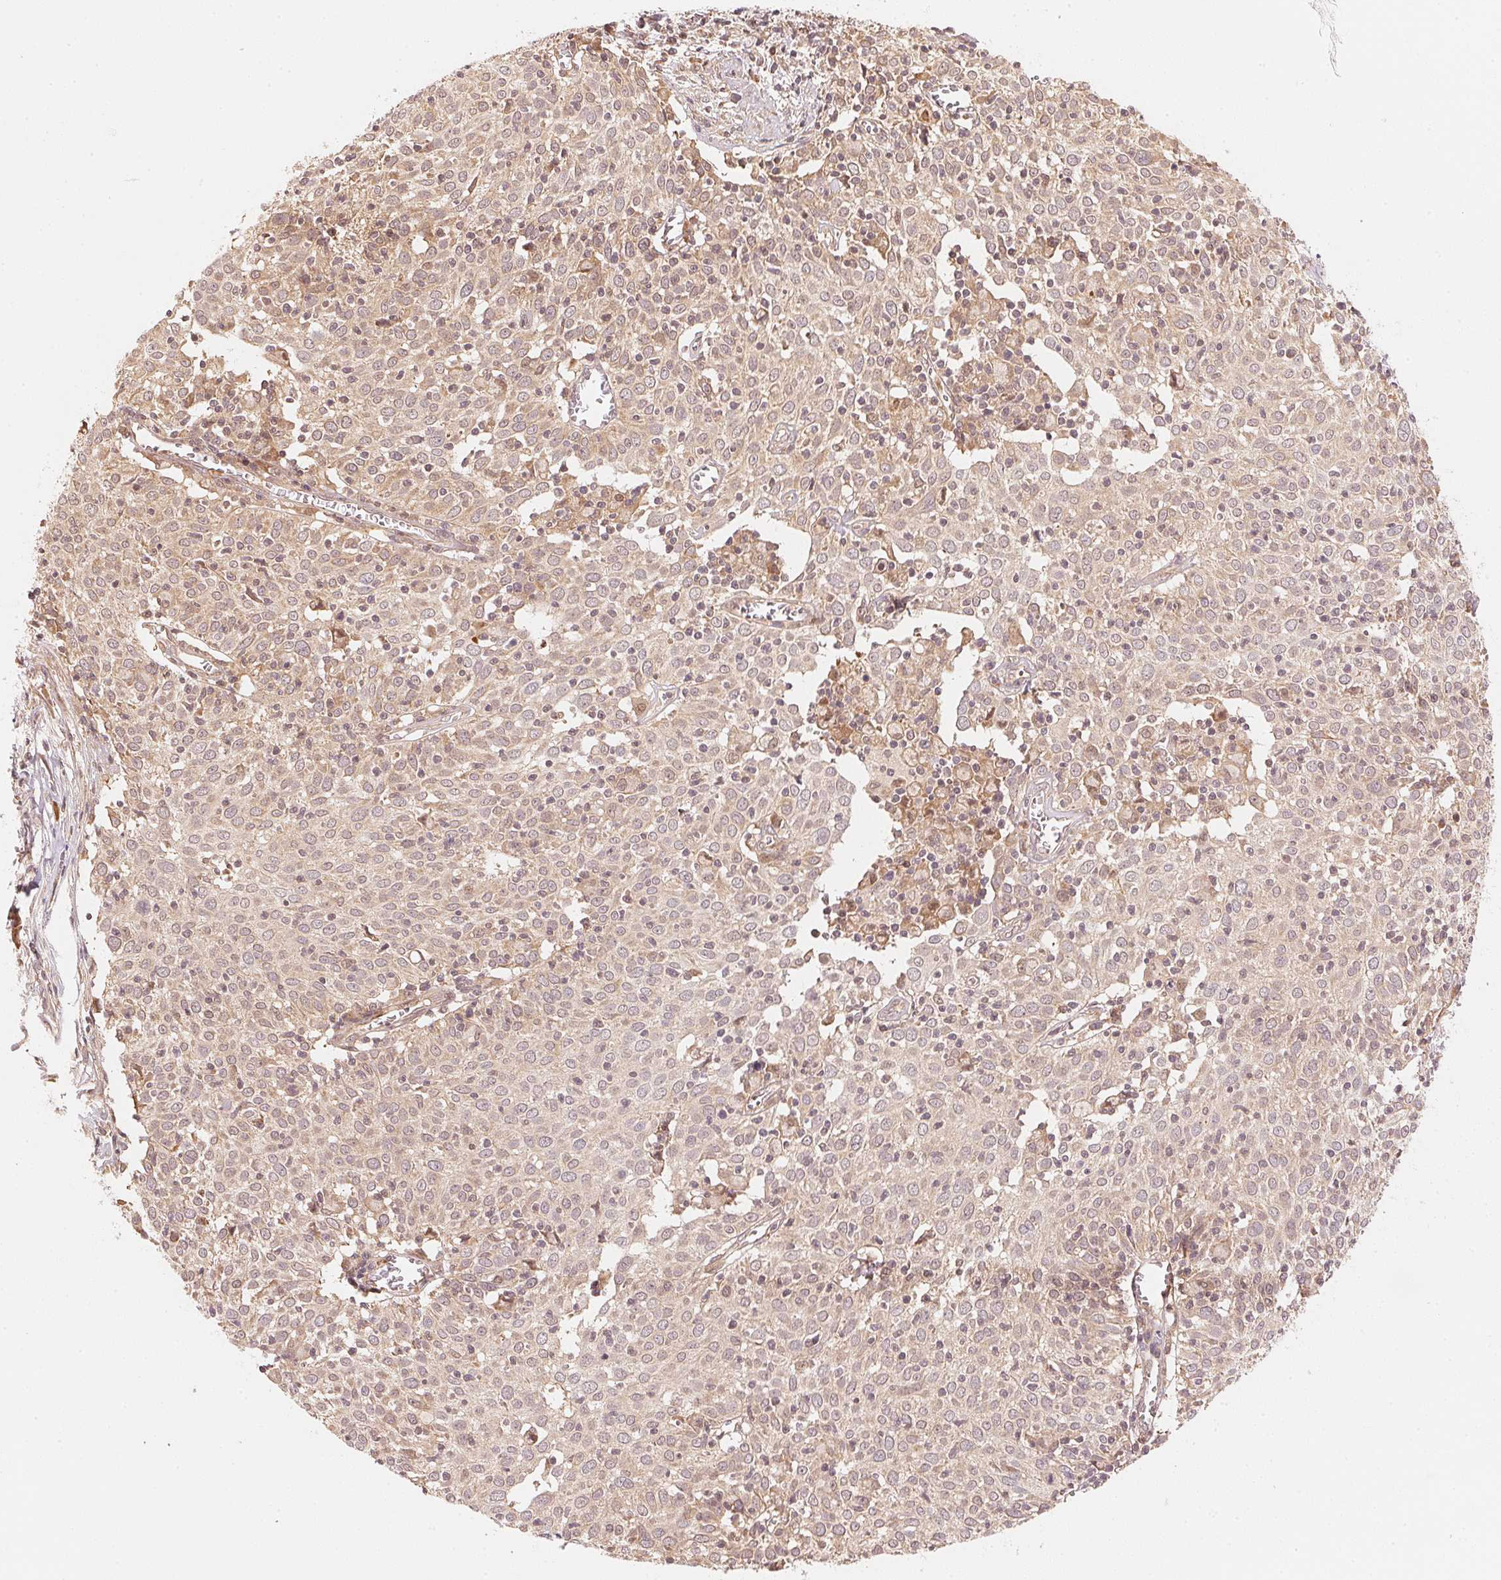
{"staining": {"intensity": "weak", "quantity": "25%-75%", "location": "cytoplasmic/membranous"}, "tissue": "cervical cancer", "cell_type": "Tumor cells", "image_type": "cancer", "snomed": [{"axis": "morphology", "description": "Squamous cell carcinoma, NOS"}, {"axis": "topography", "description": "Cervix"}], "caption": "Human cervical cancer (squamous cell carcinoma) stained with a brown dye displays weak cytoplasmic/membranous positive positivity in approximately 25%-75% of tumor cells.", "gene": "PRKN", "patient": {"sex": "female", "age": 39}}